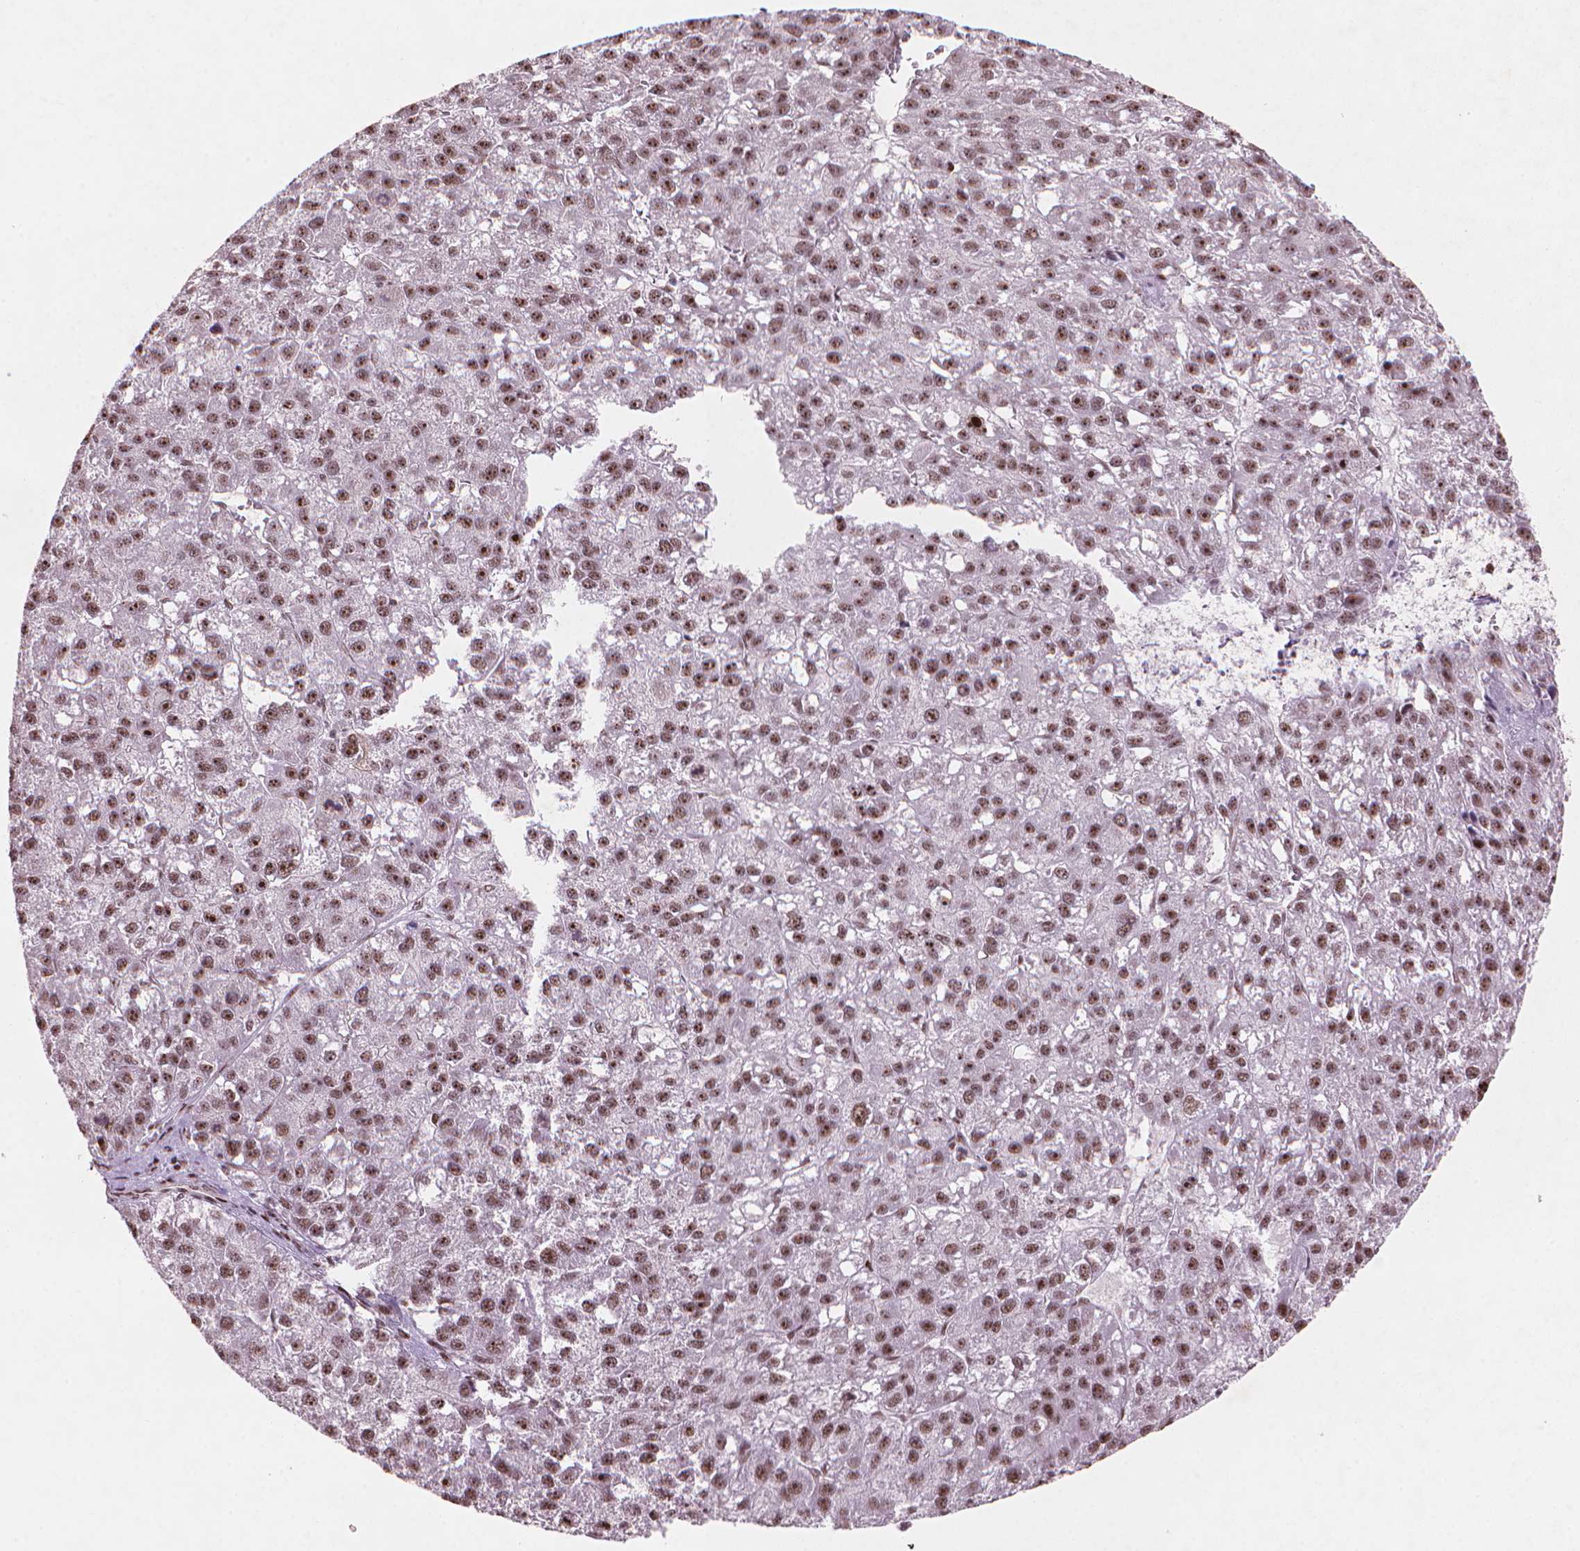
{"staining": {"intensity": "moderate", "quantity": ">75%", "location": "nuclear"}, "tissue": "liver cancer", "cell_type": "Tumor cells", "image_type": "cancer", "snomed": [{"axis": "morphology", "description": "Carcinoma, Hepatocellular, NOS"}, {"axis": "topography", "description": "Liver"}], "caption": "Hepatocellular carcinoma (liver) tissue reveals moderate nuclear staining in approximately >75% of tumor cells, visualized by immunohistochemistry.", "gene": "HES7", "patient": {"sex": "female", "age": 70}}